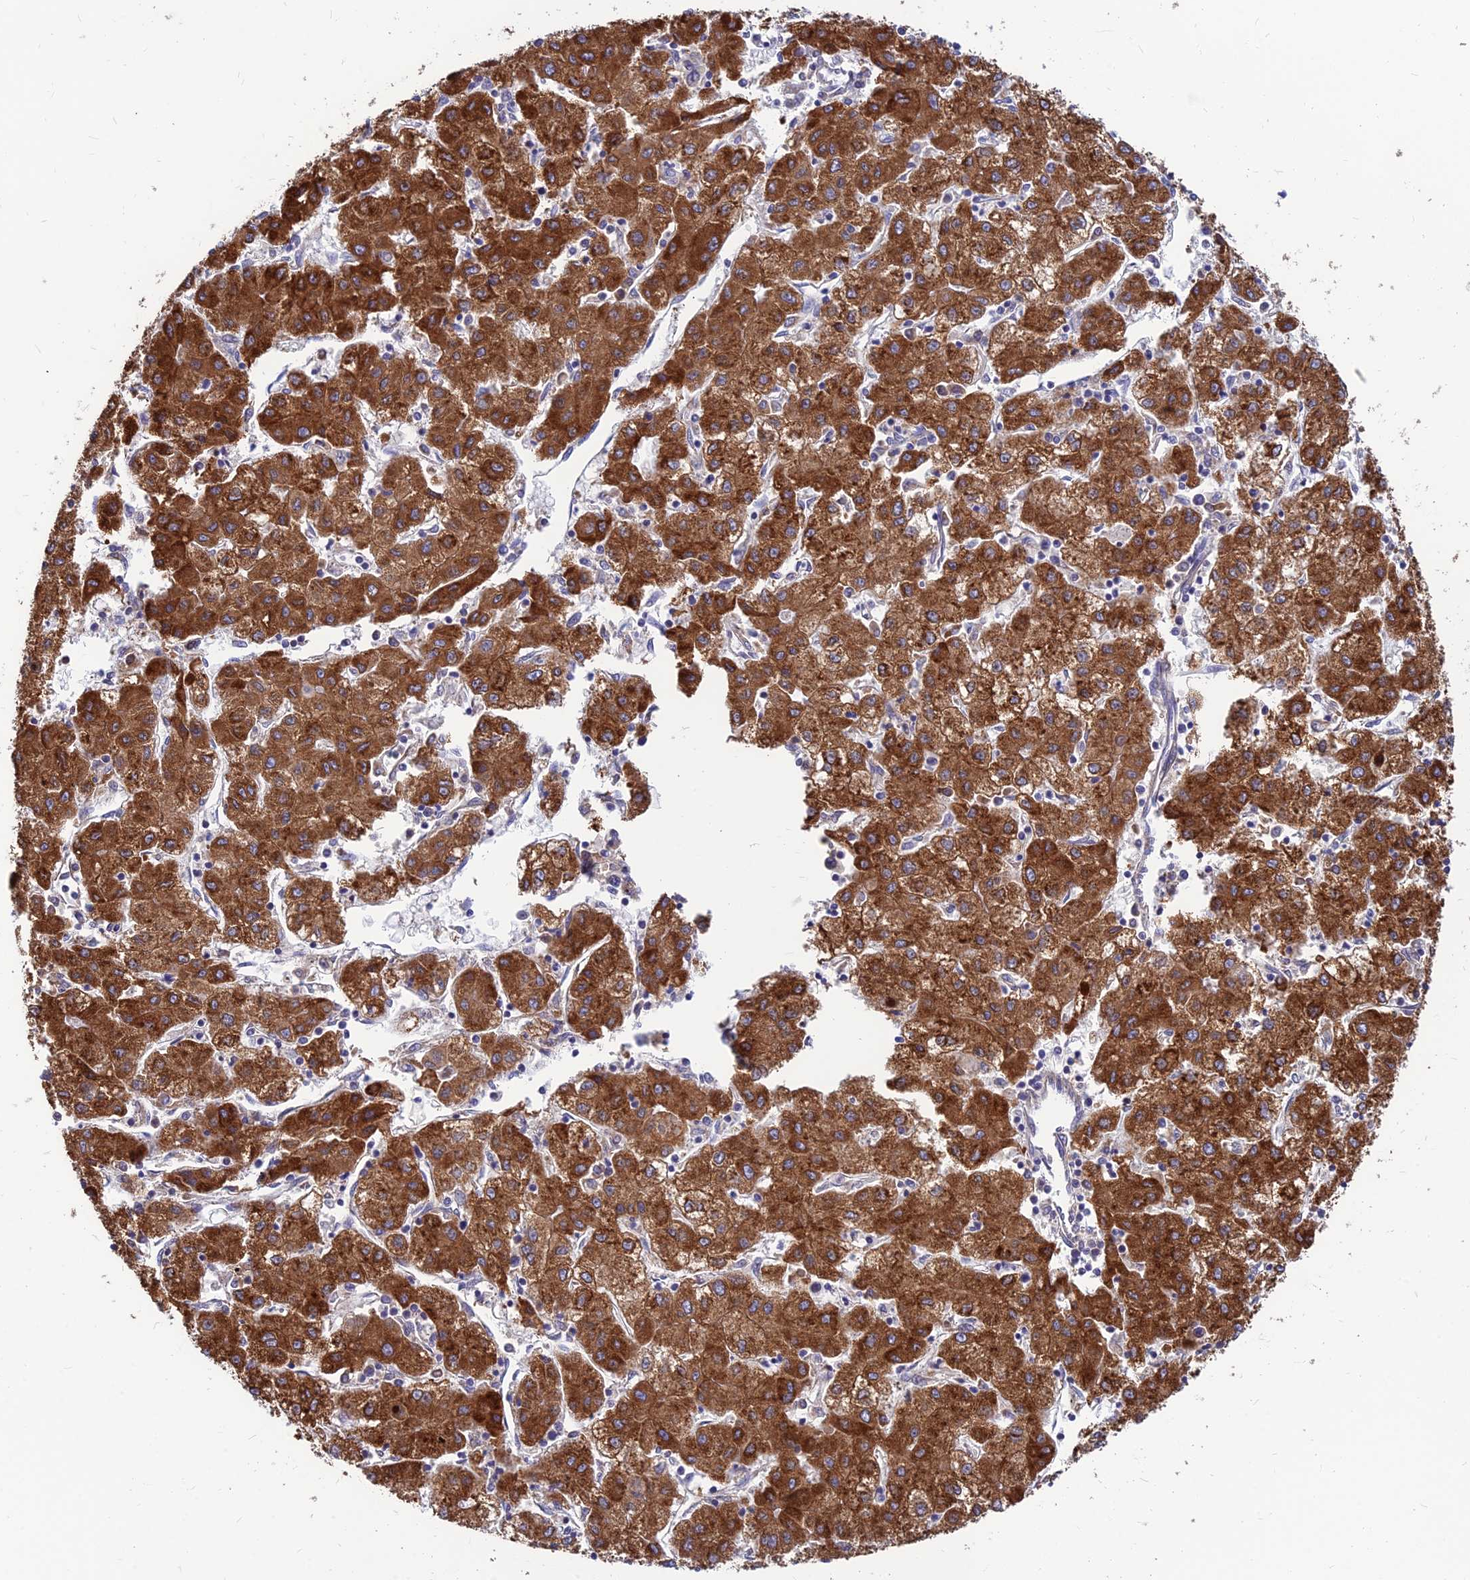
{"staining": {"intensity": "strong", "quantity": ">75%", "location": "cytoplasmic/membranous"}, "tissue": "liver cancer", "cell_type": "Tumor cells", "image_type": "cancer", "snomed": [{"axis": "morphology", "description": "Carcinoma, Hepatocellular, NOS"}, {"axis": "topography", "description": "Liver"}], "caption": "Human liver cancer stained with a protein marker displays strong staining in tumor cells.", "gene": "CCT6B", "patient": {"sex": "male", "age": 72}}